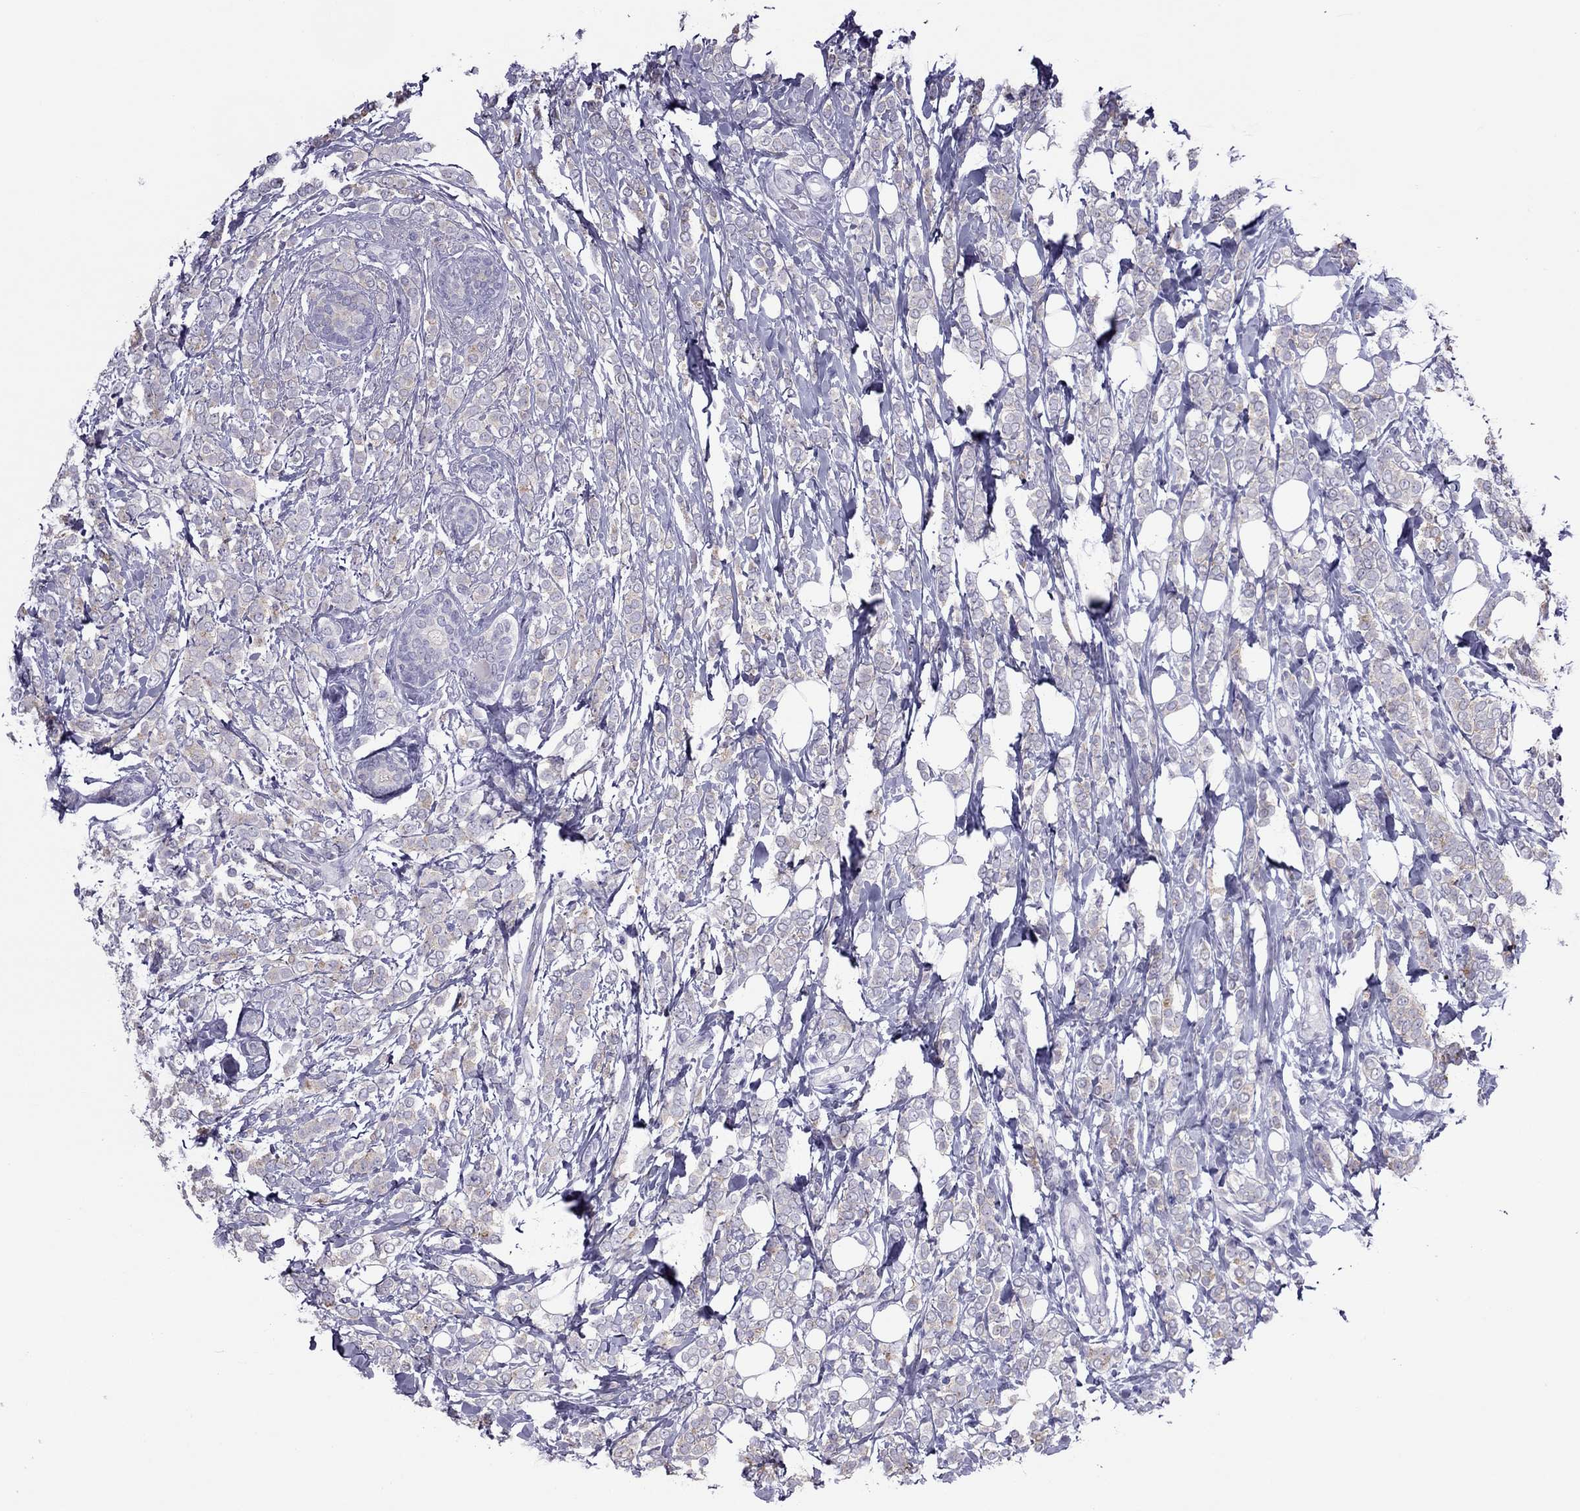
{"staining": {"intensity": "weak", "quantity": "25%-75%", "location": "cytoplasmic/membranous"}, "tissue": "breast cancer", "cell_type": "Tumor cells", "image_type": "cancer", "snomed": [{"axis": "morphology", "description": "Lobular carcinoma"}, {"axis": "topography", "description": "Breast"}], "caption": "The photomicrograph demonstrates immunohistochemical staining of breast cancer (lobular carcinoma). There is weak cytoplasmic/membranous expression is appreciated in about 25%-75% of tumor cells.", "gene": "TEX14", "patient": {"sex": "female", "age": 49}}